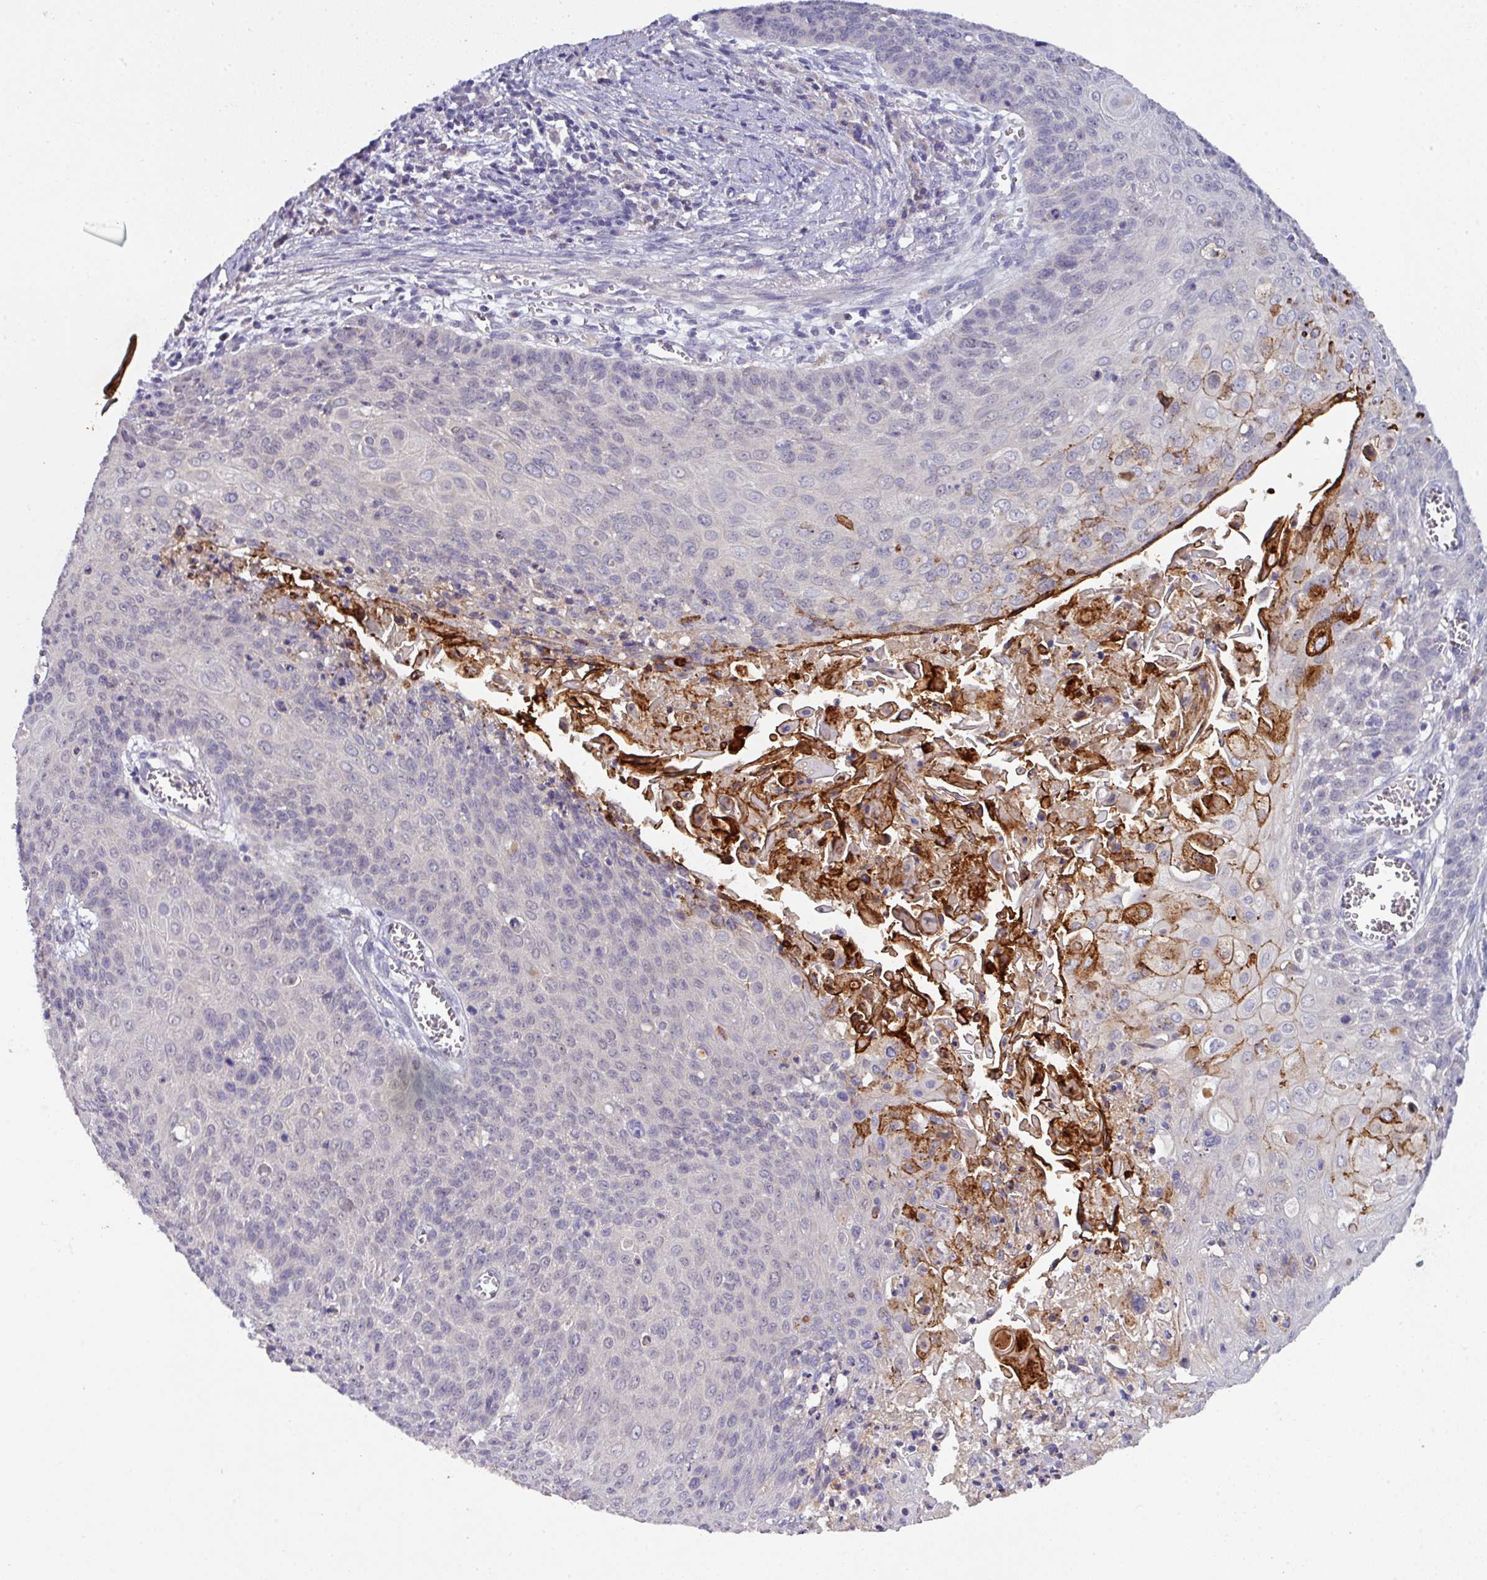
{"staining": {"intensity": "negative", "quantity": "none", "location": "none"}, "tissue": "cervical cancer", "cell_type": "Tumor cells", "image_type": "cancer", "snomed": [{"axis": "morphology", "description": "Squamous cell carcinoma, NOS"}, {"axis": "topography", "description": "Cervix"}], "caption": "Protein analysis of cervical squamous cell carcinoma demonstrates no significant staining in tumor cells.", "gene": "AEBP2", "patient": {"sex": "female", "age": 39}}